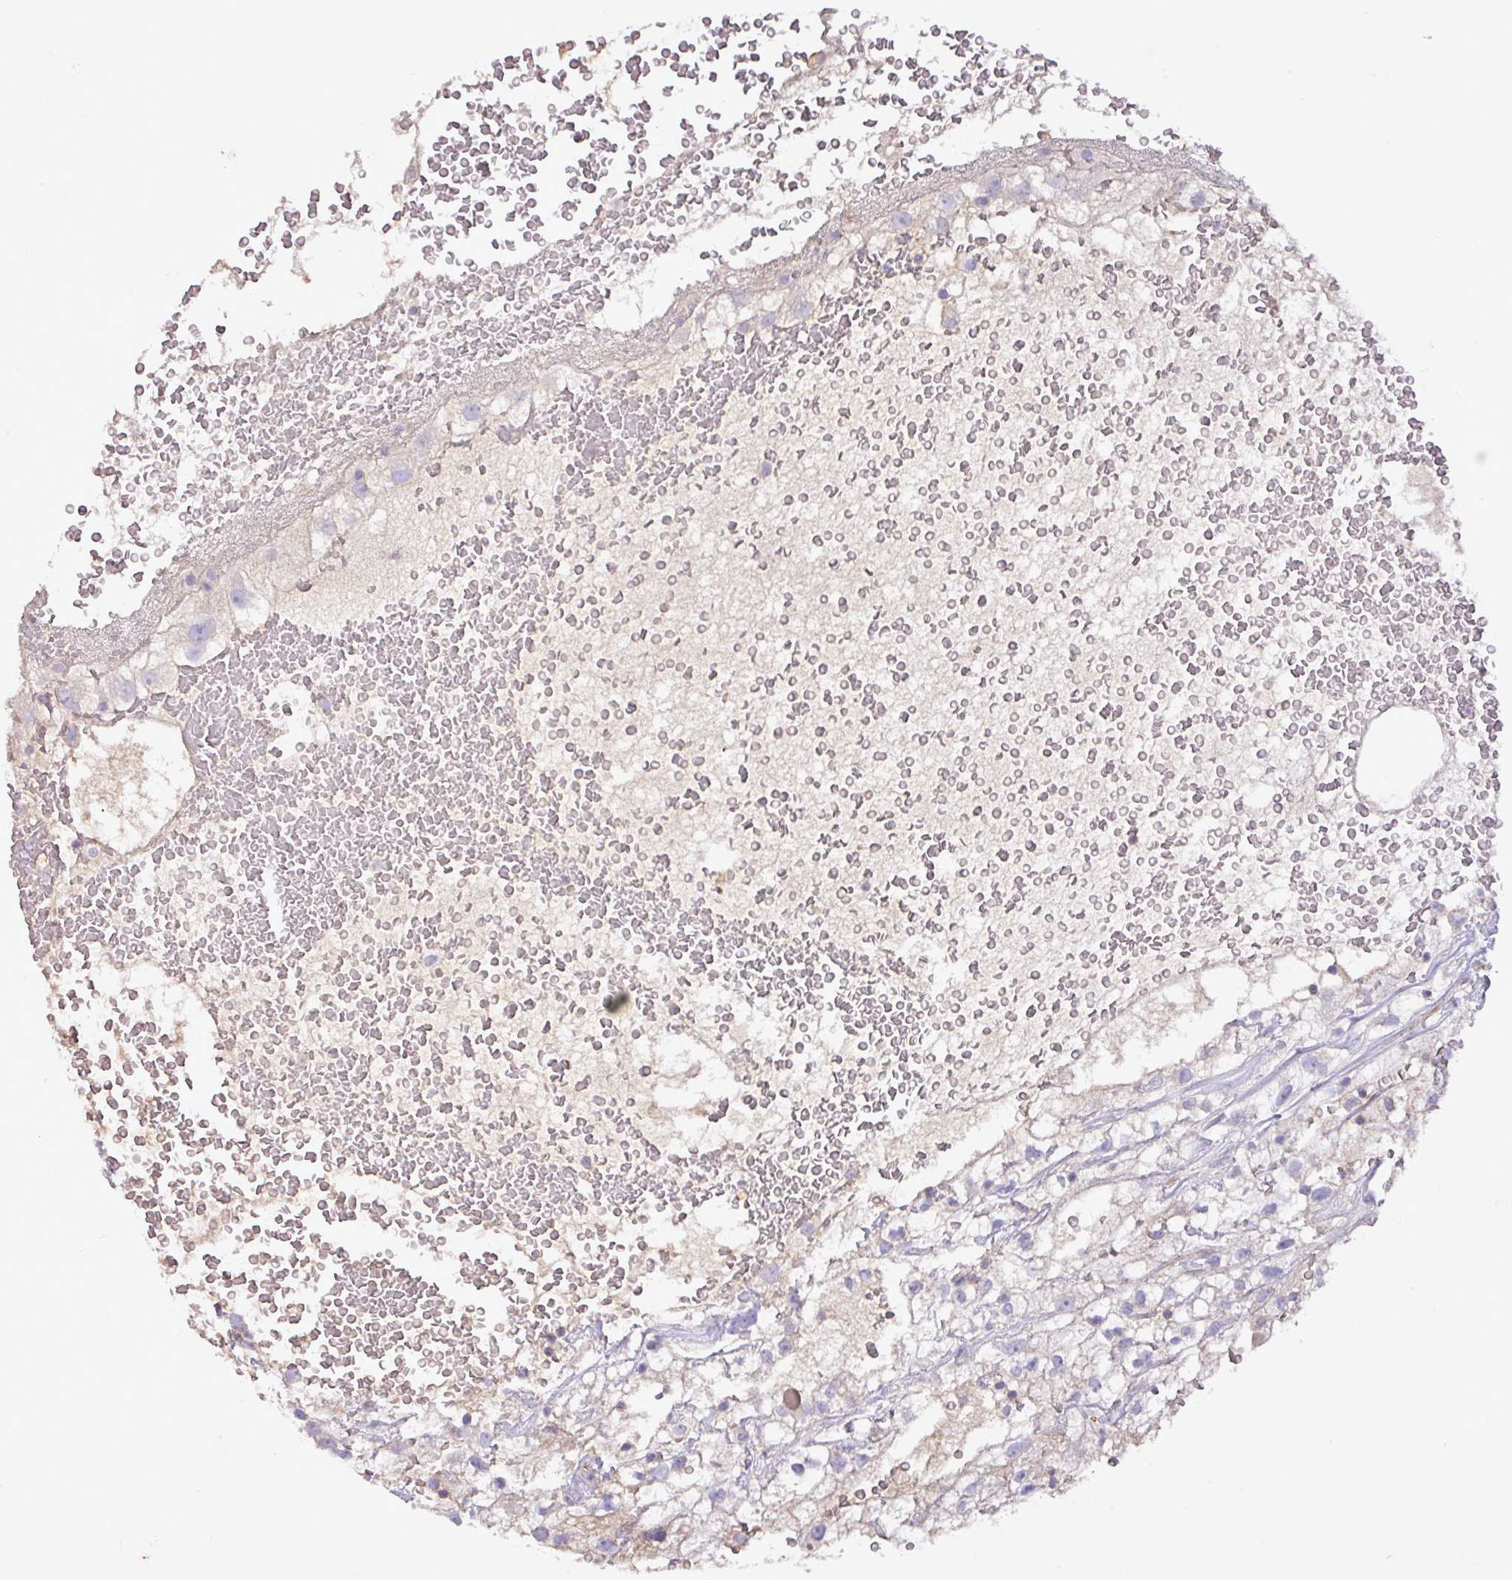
{"staining": {"intensity": "negative", "quantity": "none", "location": "none"}, "tissue": "renal cancer", "cell_type": "Tumor cells", "image_type": "cancer", "snomed": [{"axis": "morphology", "description": "Adenocarcinoma, NOS"}, {"axis": "topography", "description": "Kidney"}], "caption": "A histopathology image of adenocarcinoma (renal) stained for a protein shows no brown staining in tumor cells.", "gene": "AGR3", "patient": {"sex": "male", "age": 59}}